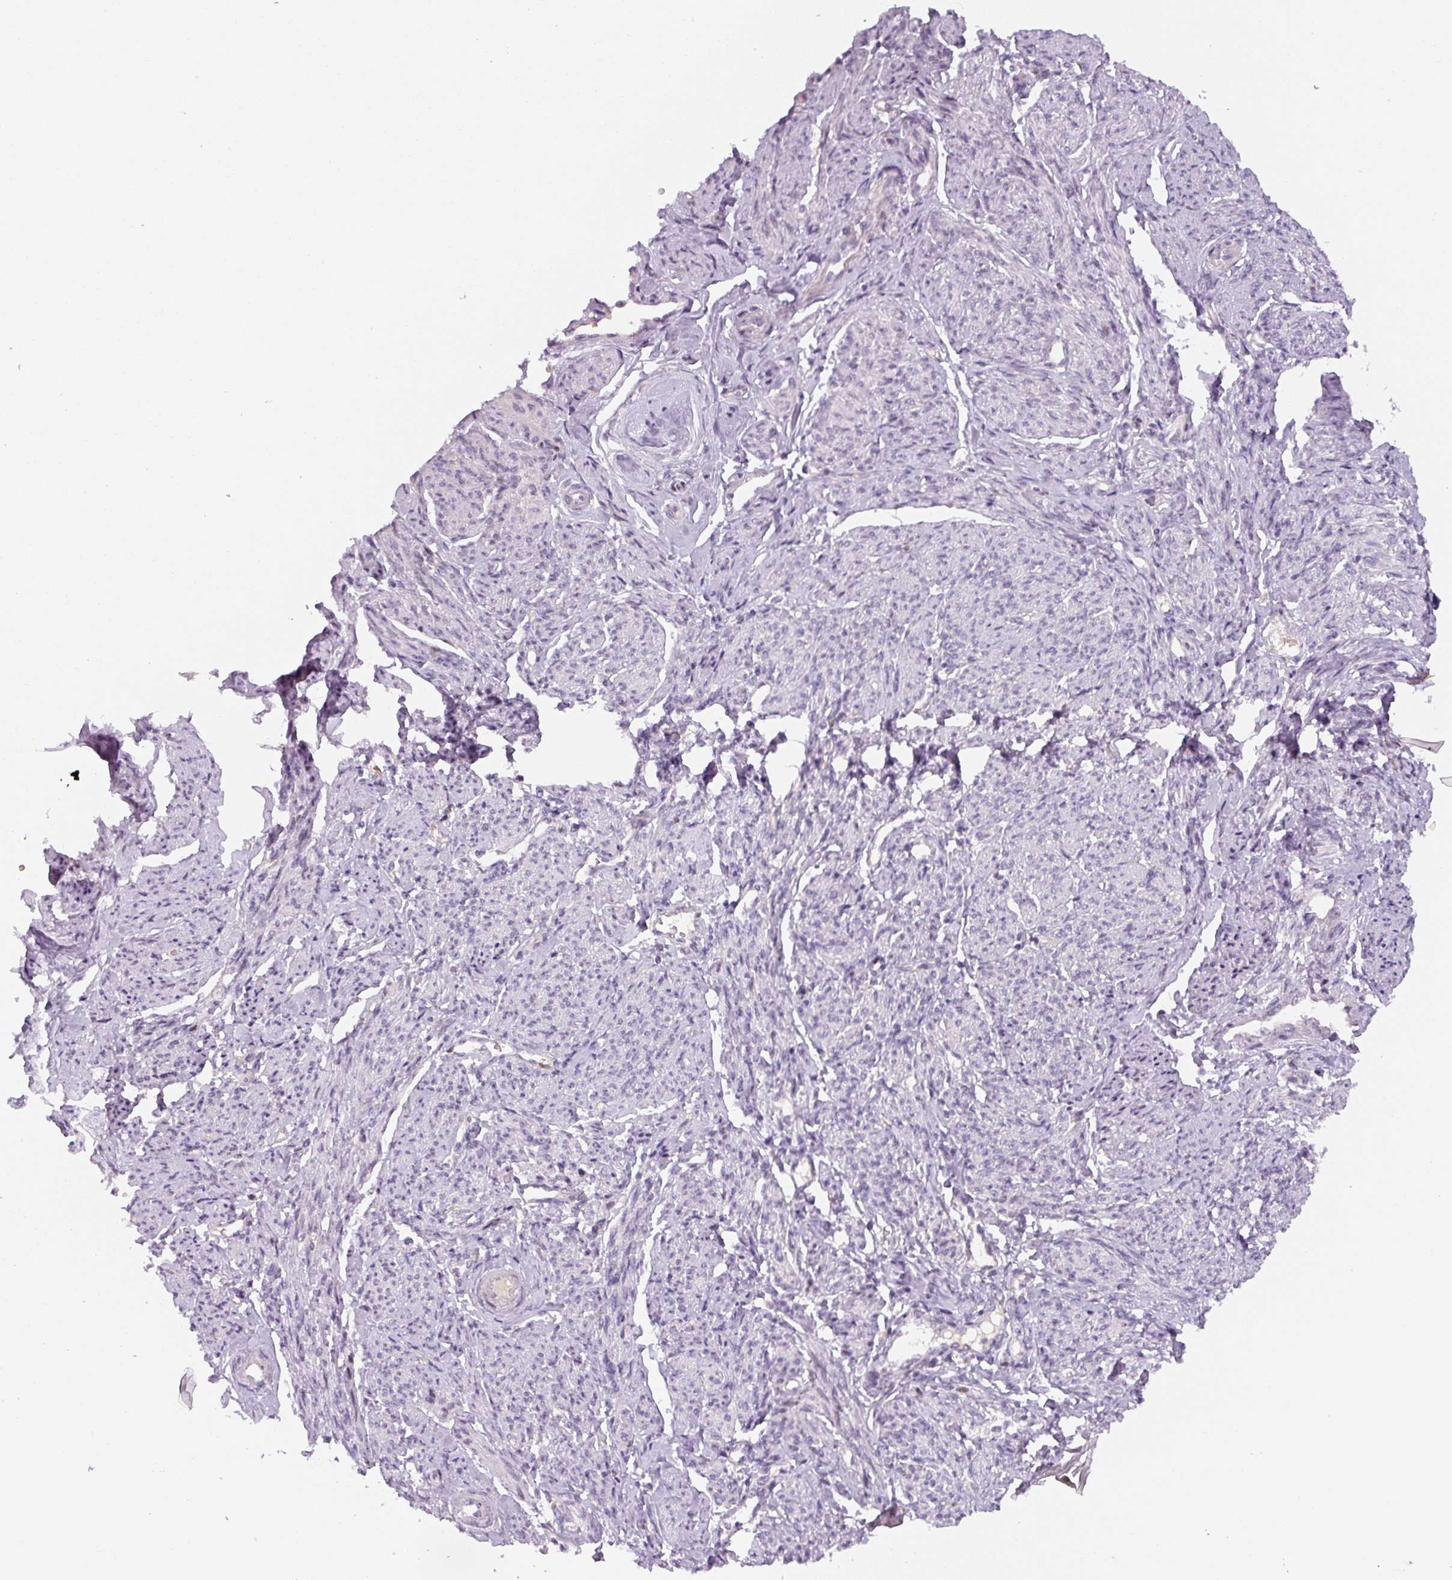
{"staining": {"intensity": "negative", "quantity": "none", "location": "none"}, "tissue": "smooth muscle", "cell_type": "Smooth muscle cells", "image_type": "normal", "snomed": [{"axis": "morphology", "description": "Normal tissue, NOS"}, {"axis": "topography", "description": "Smooth muscle"}], "caption": "The image exhibits no significant staining in smooth muscle cells of smooth muscle.", "gene": "YIF1B", "patient": {"sex": "female", "age": 65}}